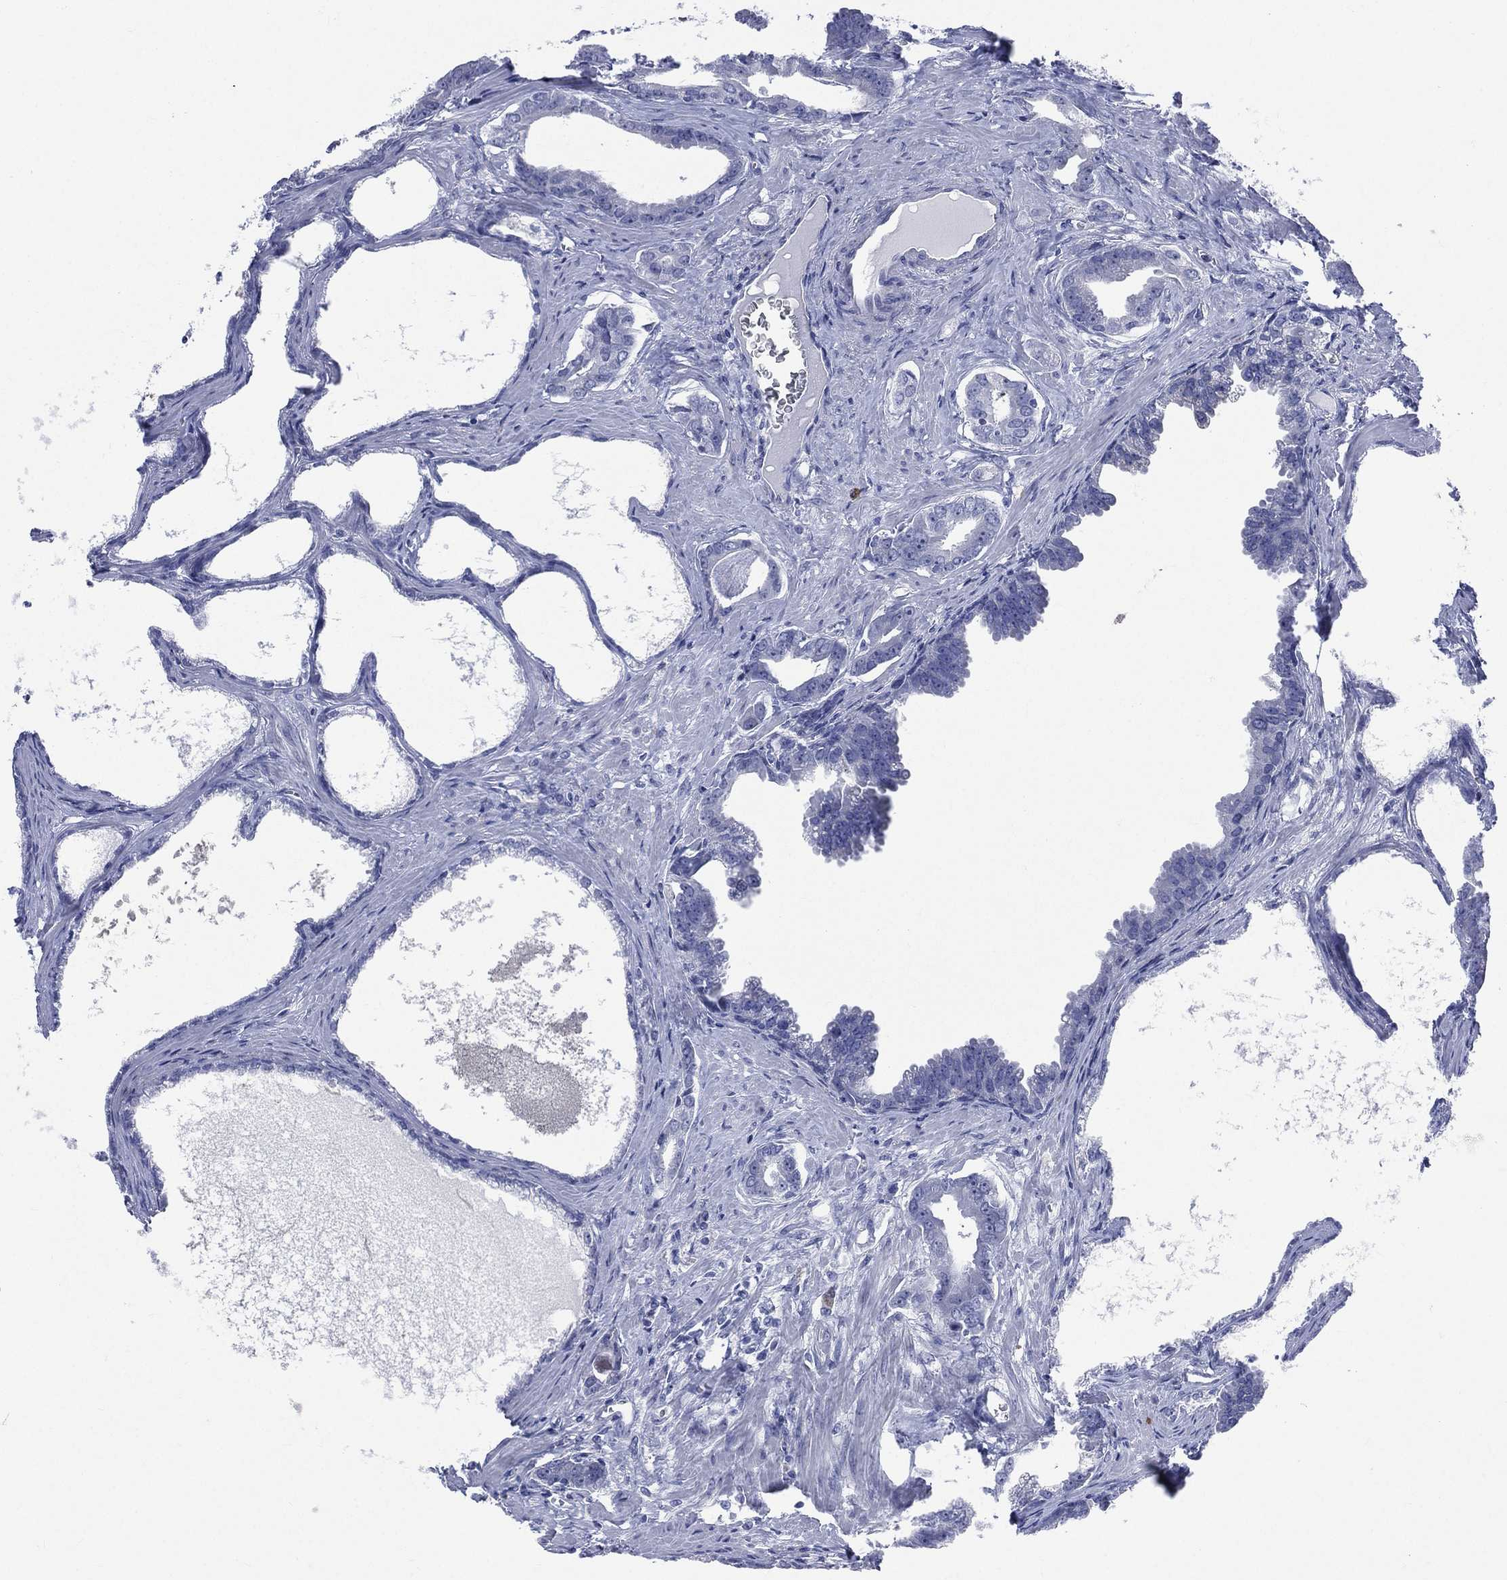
{"staining": {"intensity": "negative", "quantity": "none", "location": "none"}, "tissue": "prostate cancer", "cell_type": "Tumor cells", "image_type": "cancer", "snomed": [{"axis": "morphology", "description": "Adenocarcinoma, NOS"}, {"axis": "topography", "description": "Prostate"}], "caption": "The micrograph displays no significant expression in tumor cells of prostate cancer.", "gene": "AKAP3", "patient": {"sex": "male", "age": 66}}